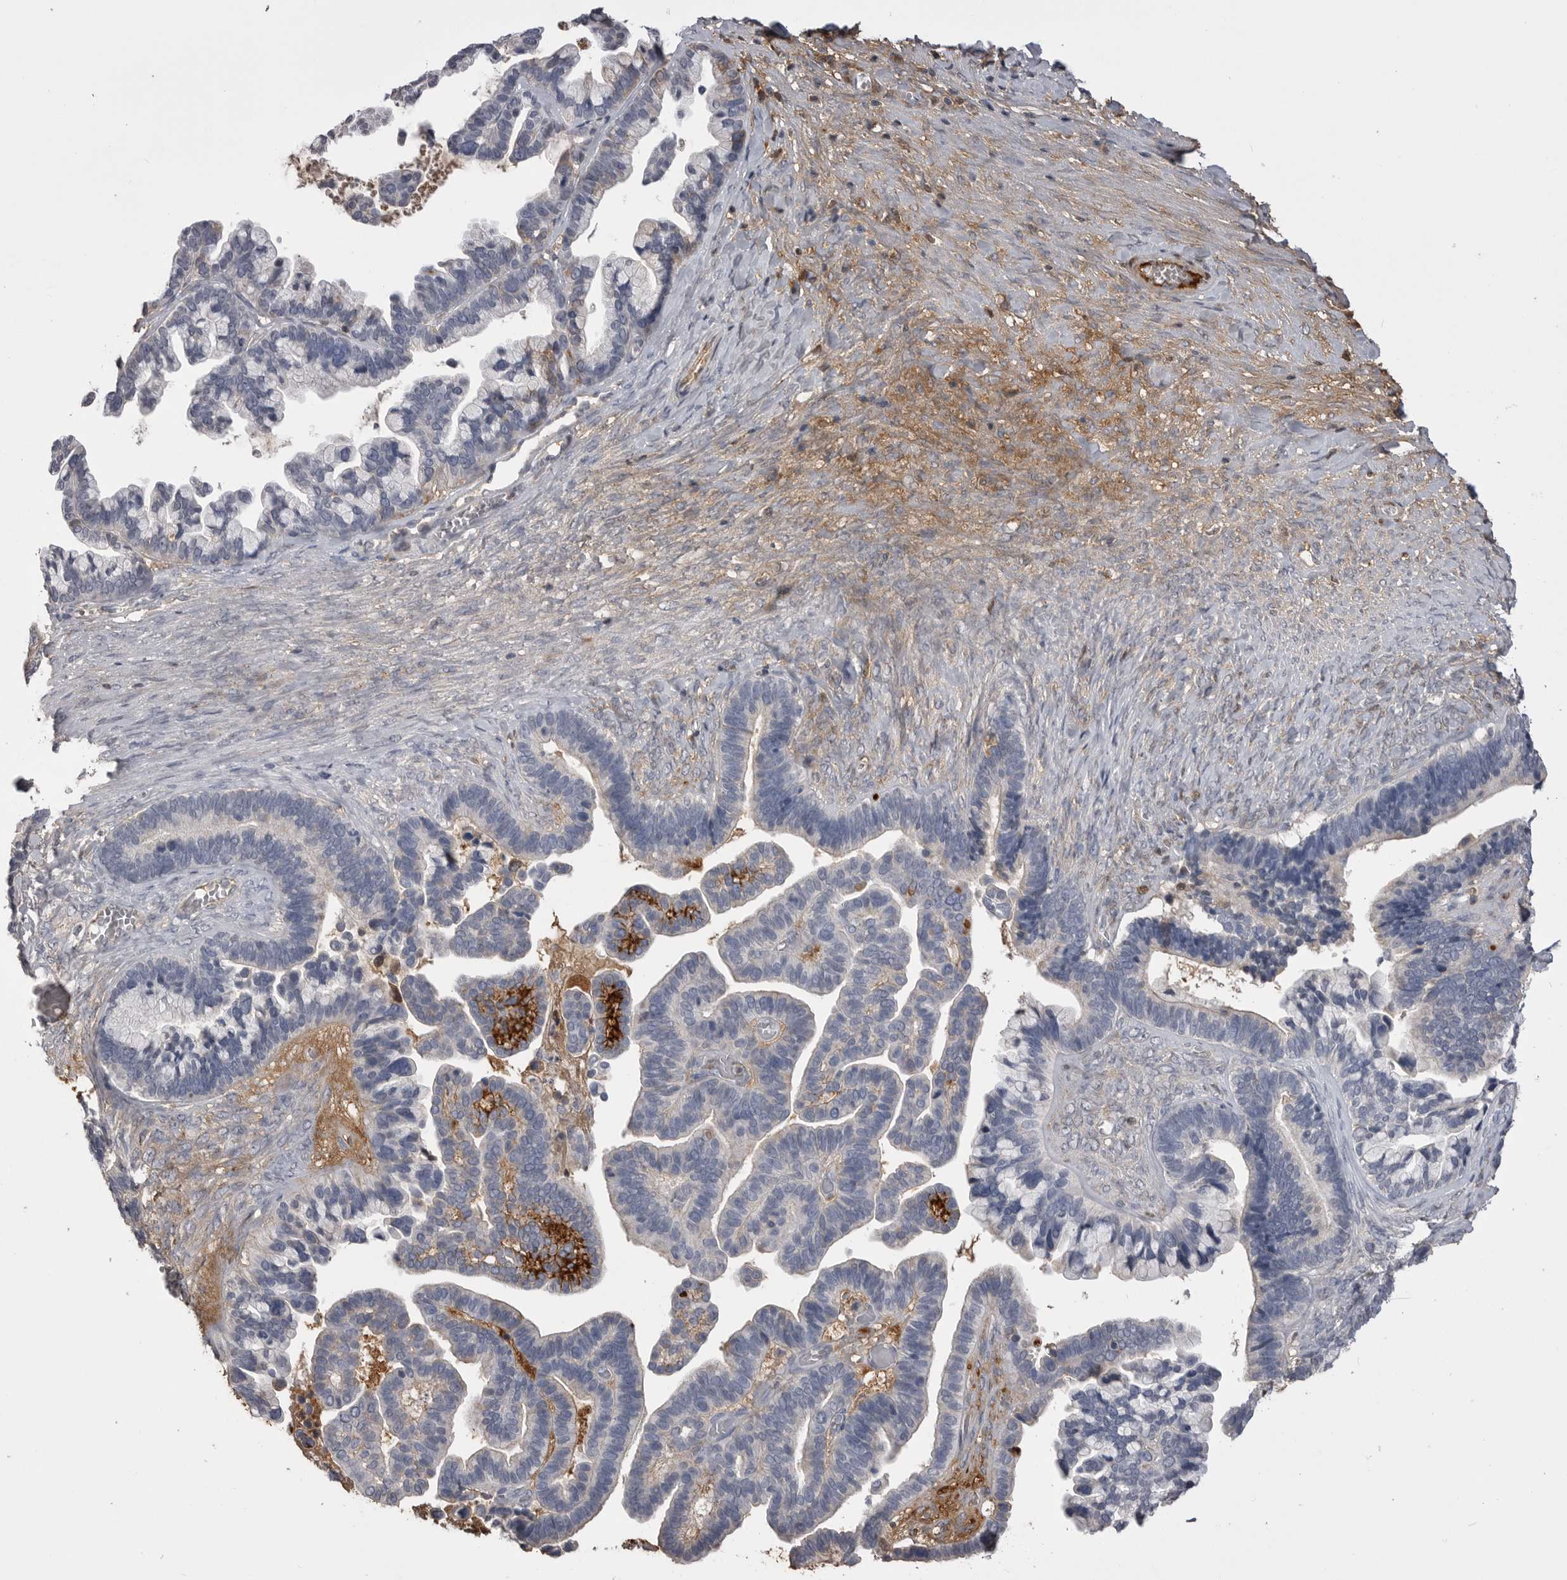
{"staining": {"intensity": "negative", "quantity": "none", "location": "none"}, "tissue": "ovarian cancer", "cell_type": "Tumor cells", "image_type": "cancer", "snomed": [{"axis": "morphology", "description": "Cystadenocarcinoma, serous, NOS"}, {"axis": "topography", "description": "Ovary"}], "caption": "A high-resolution histopathology image shows immunohistochemistry staining of ovarian serous cystadenocarcinoma, which exhibits no significant expression in tumor cells.", "gene": "AHSG", "patient": {"sex": "female", "age": 56}}